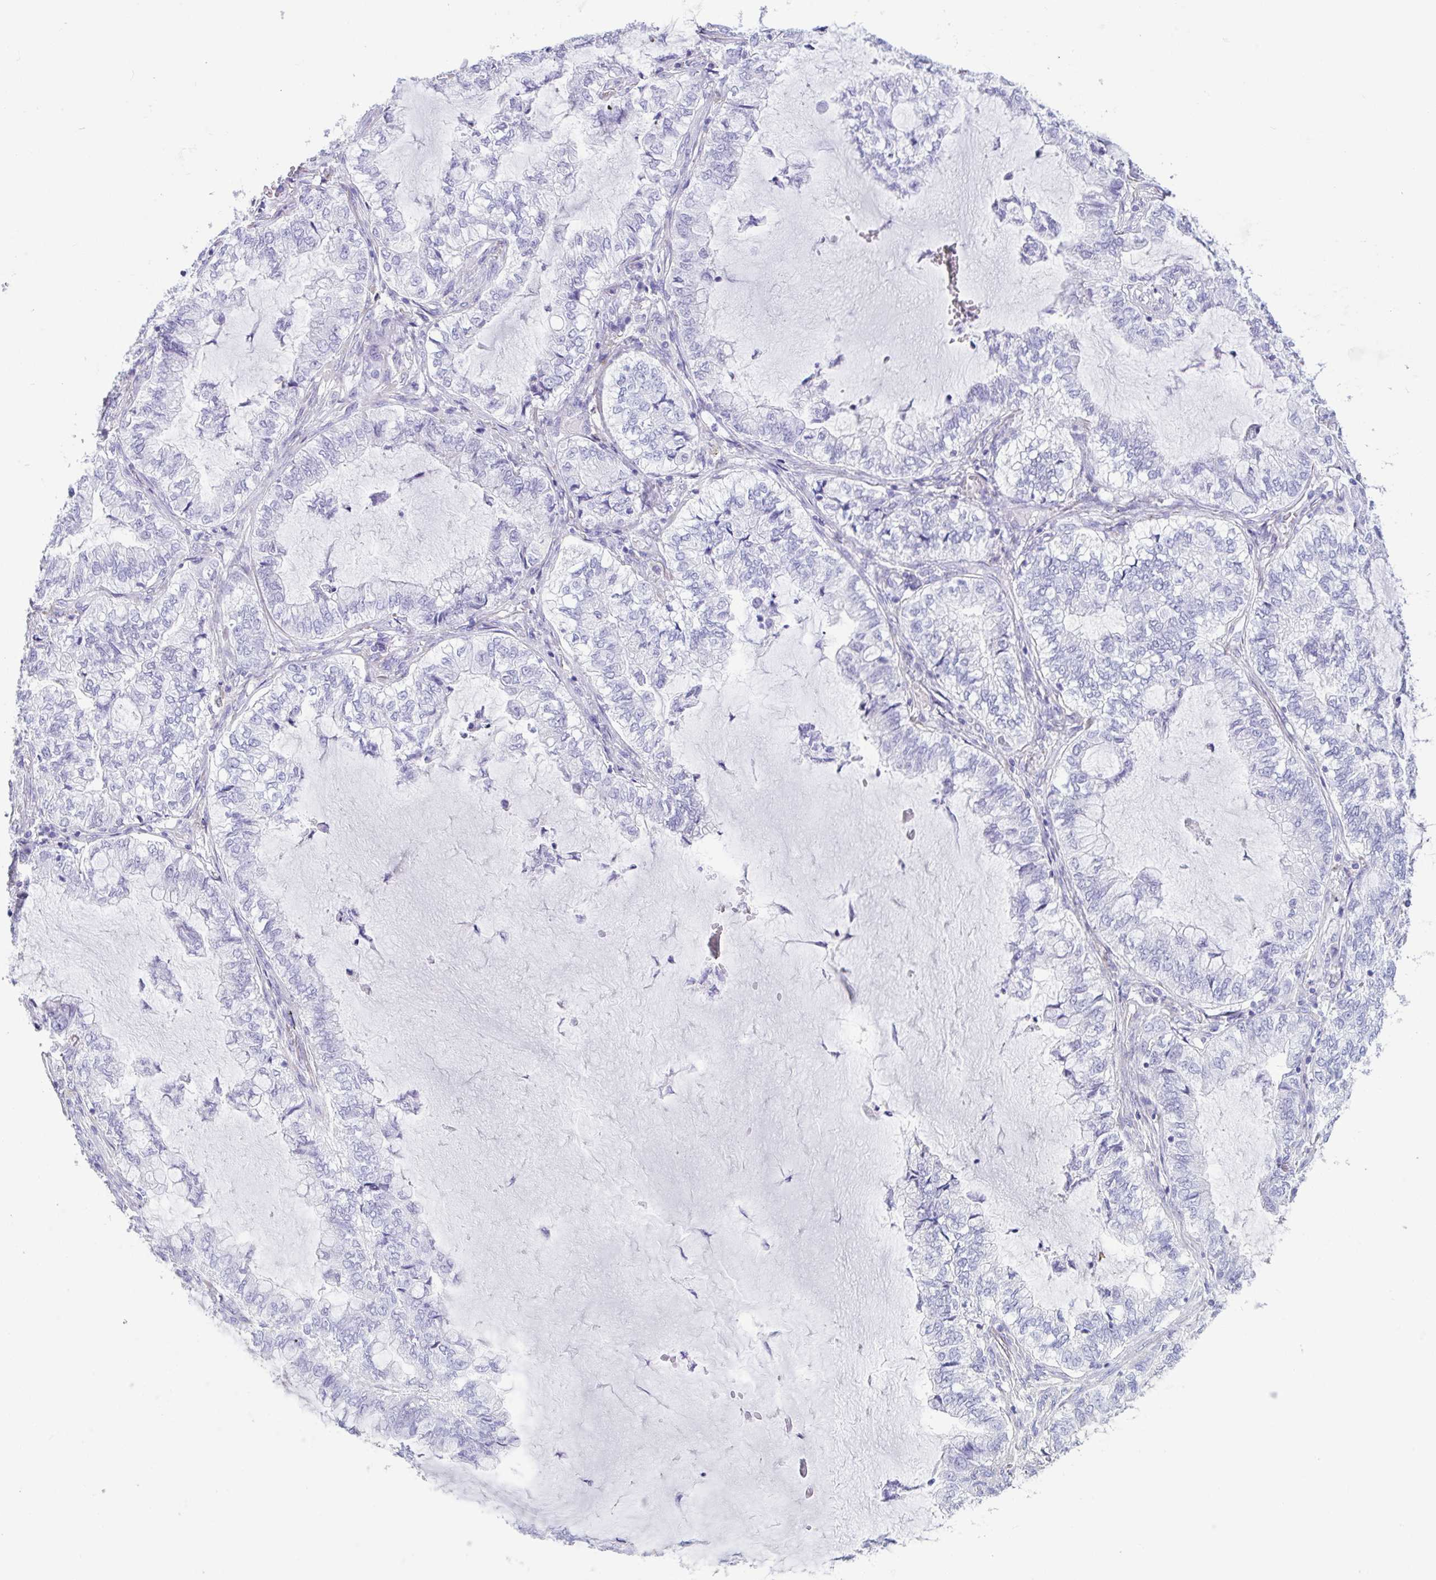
{"staining": {"intensity": "negative", "quantity": "none", "location": "none"}, "tissue": "lung cancer", "cell_type": "Tumor cells", "image_type": "cancer", "snomed": [{"axis": "morphology", "description": "Adenocarcinoma, NOS"}, {"axis": "topography", "description": "Lymph node"}, {"axis": "topography", "description": "Lung"}], "caption": "Photomicrograph shows no protein expression in tumor cells of lung adenocarcinoma tissue.", "gene": "TNNC1", "patient": {"sex": "male", "age": 66}}